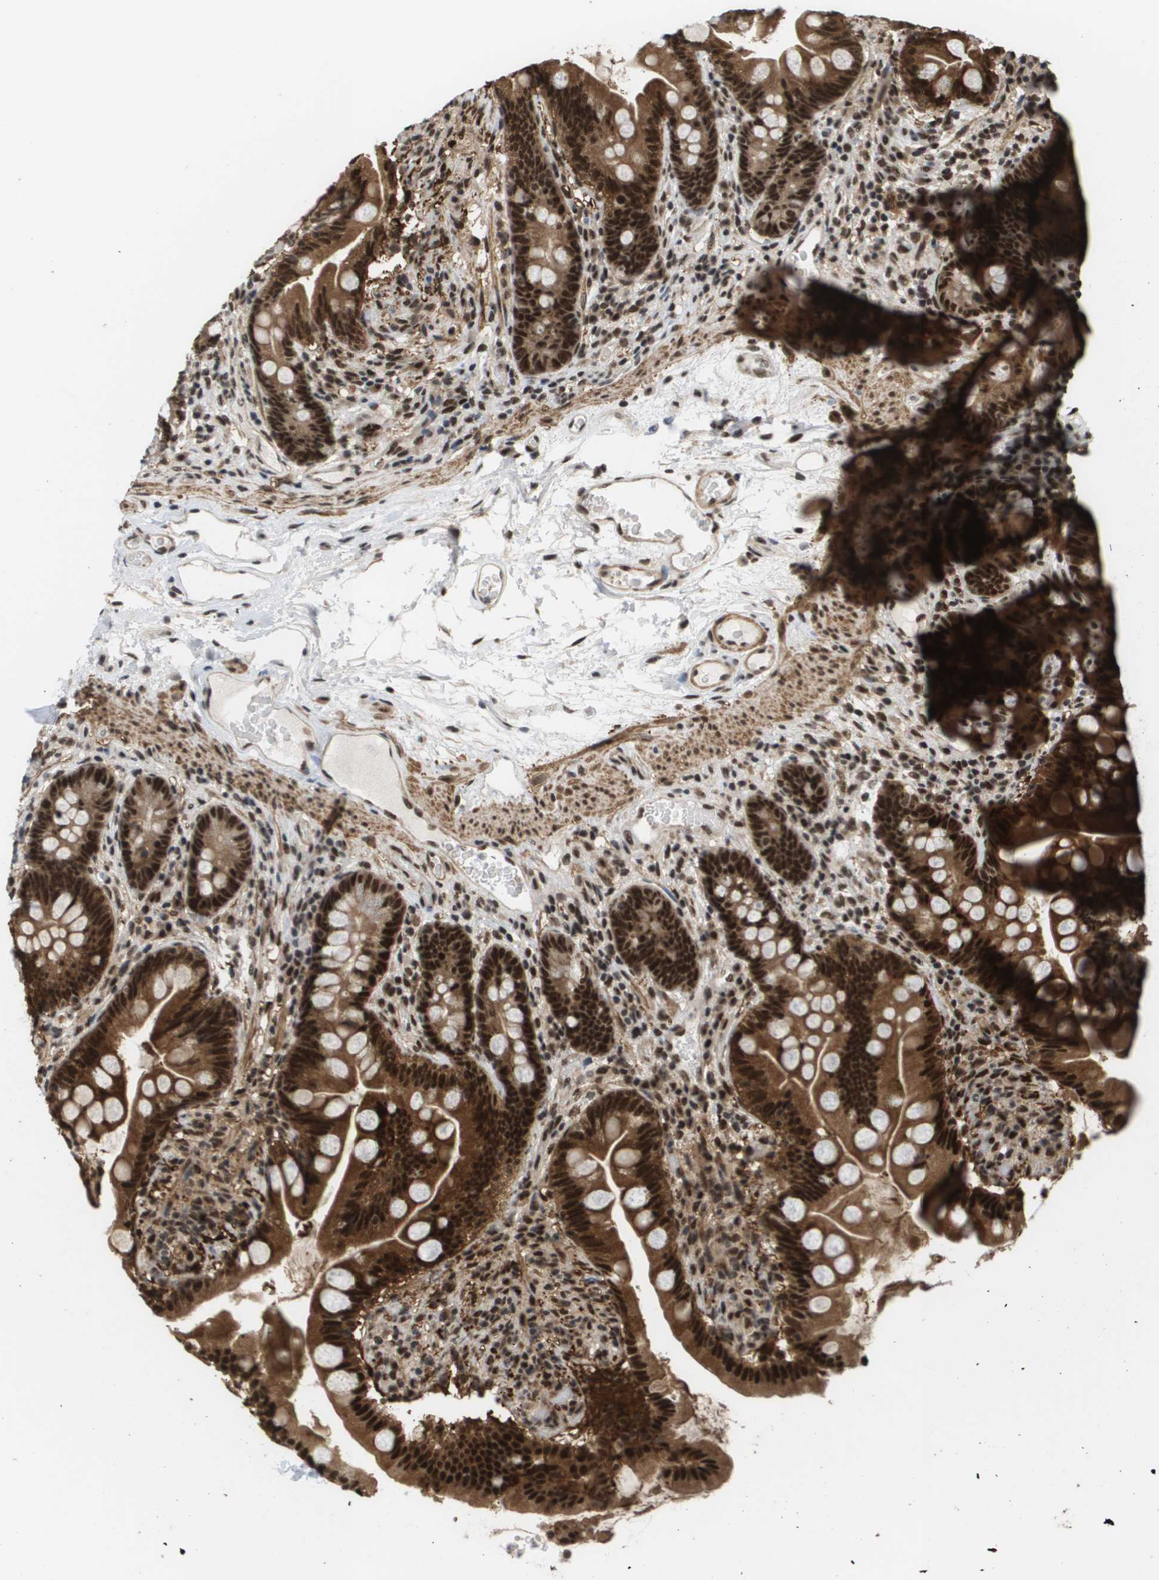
{"staining": {"intensity": "strong", "quantity": ">75%", "location": "cytoplasmic/membranous,nuclear"}, "tissue": "small intestine", "cell_type": "Glandular cells", "image_type": "normal", "snomed": [{"axis": "morphology", "description": "Normal tissue, NOS"}, {"axis": "topography", "description": "Small intestine"}], "caption": "An image of human small intestine stained for a protein demonstrates strong cytoplasmic/membranous,nuclear brown staining in glandular cells.", "gene": "PRCC", "patient": {"sex": "female", "age": 56}}